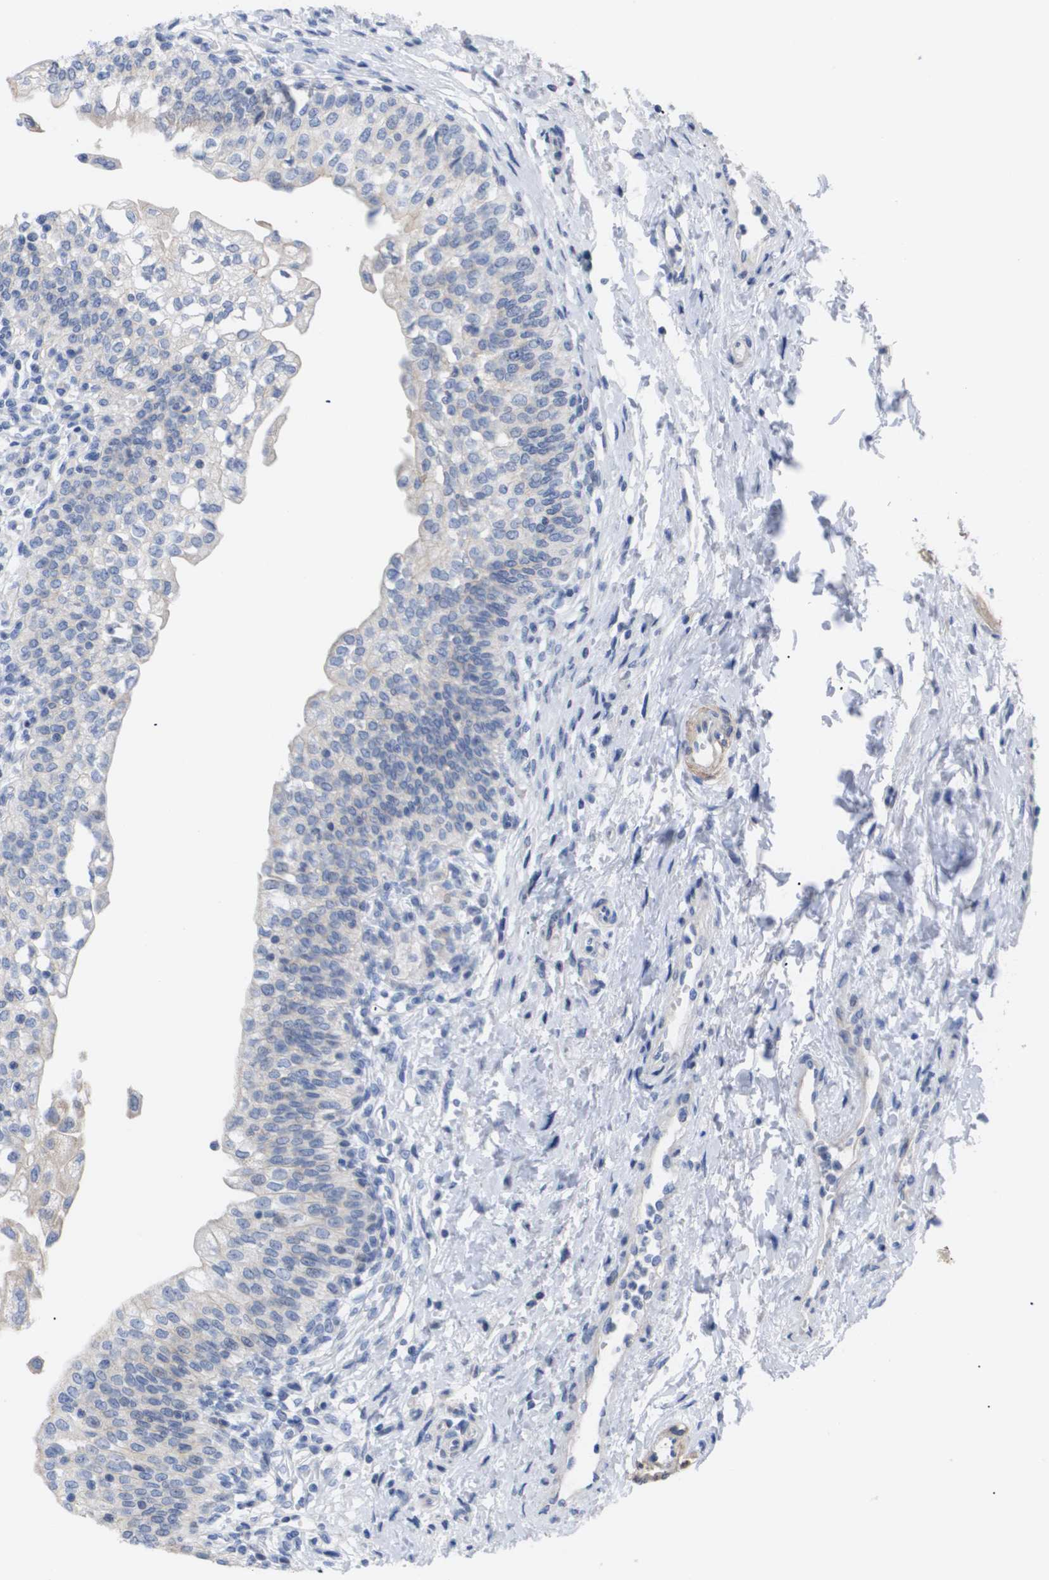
{"staining": {"intensity": "weak", "quantity": "<25%", "location": "cytoplasmic/membranous"}, "tissue": "urinary bladder", "cell_type": "Urothelial cells", "image_type": "normal", "snomed": [{"axis": "morphology", "description": "Normal tissue, NOS"}, {"axis": "topography", "description": "Urinary bladder"}], "caption": "Immunohistochemistry (IHC) histopathology image of normal urinary bladder: urinary bladder stained with DAB (3,3'-diaminobenzidine) displays no significant protein staining in urothelial cells.", "gene": "CAV3", "patient": {"sex": "male", "age": 55}}